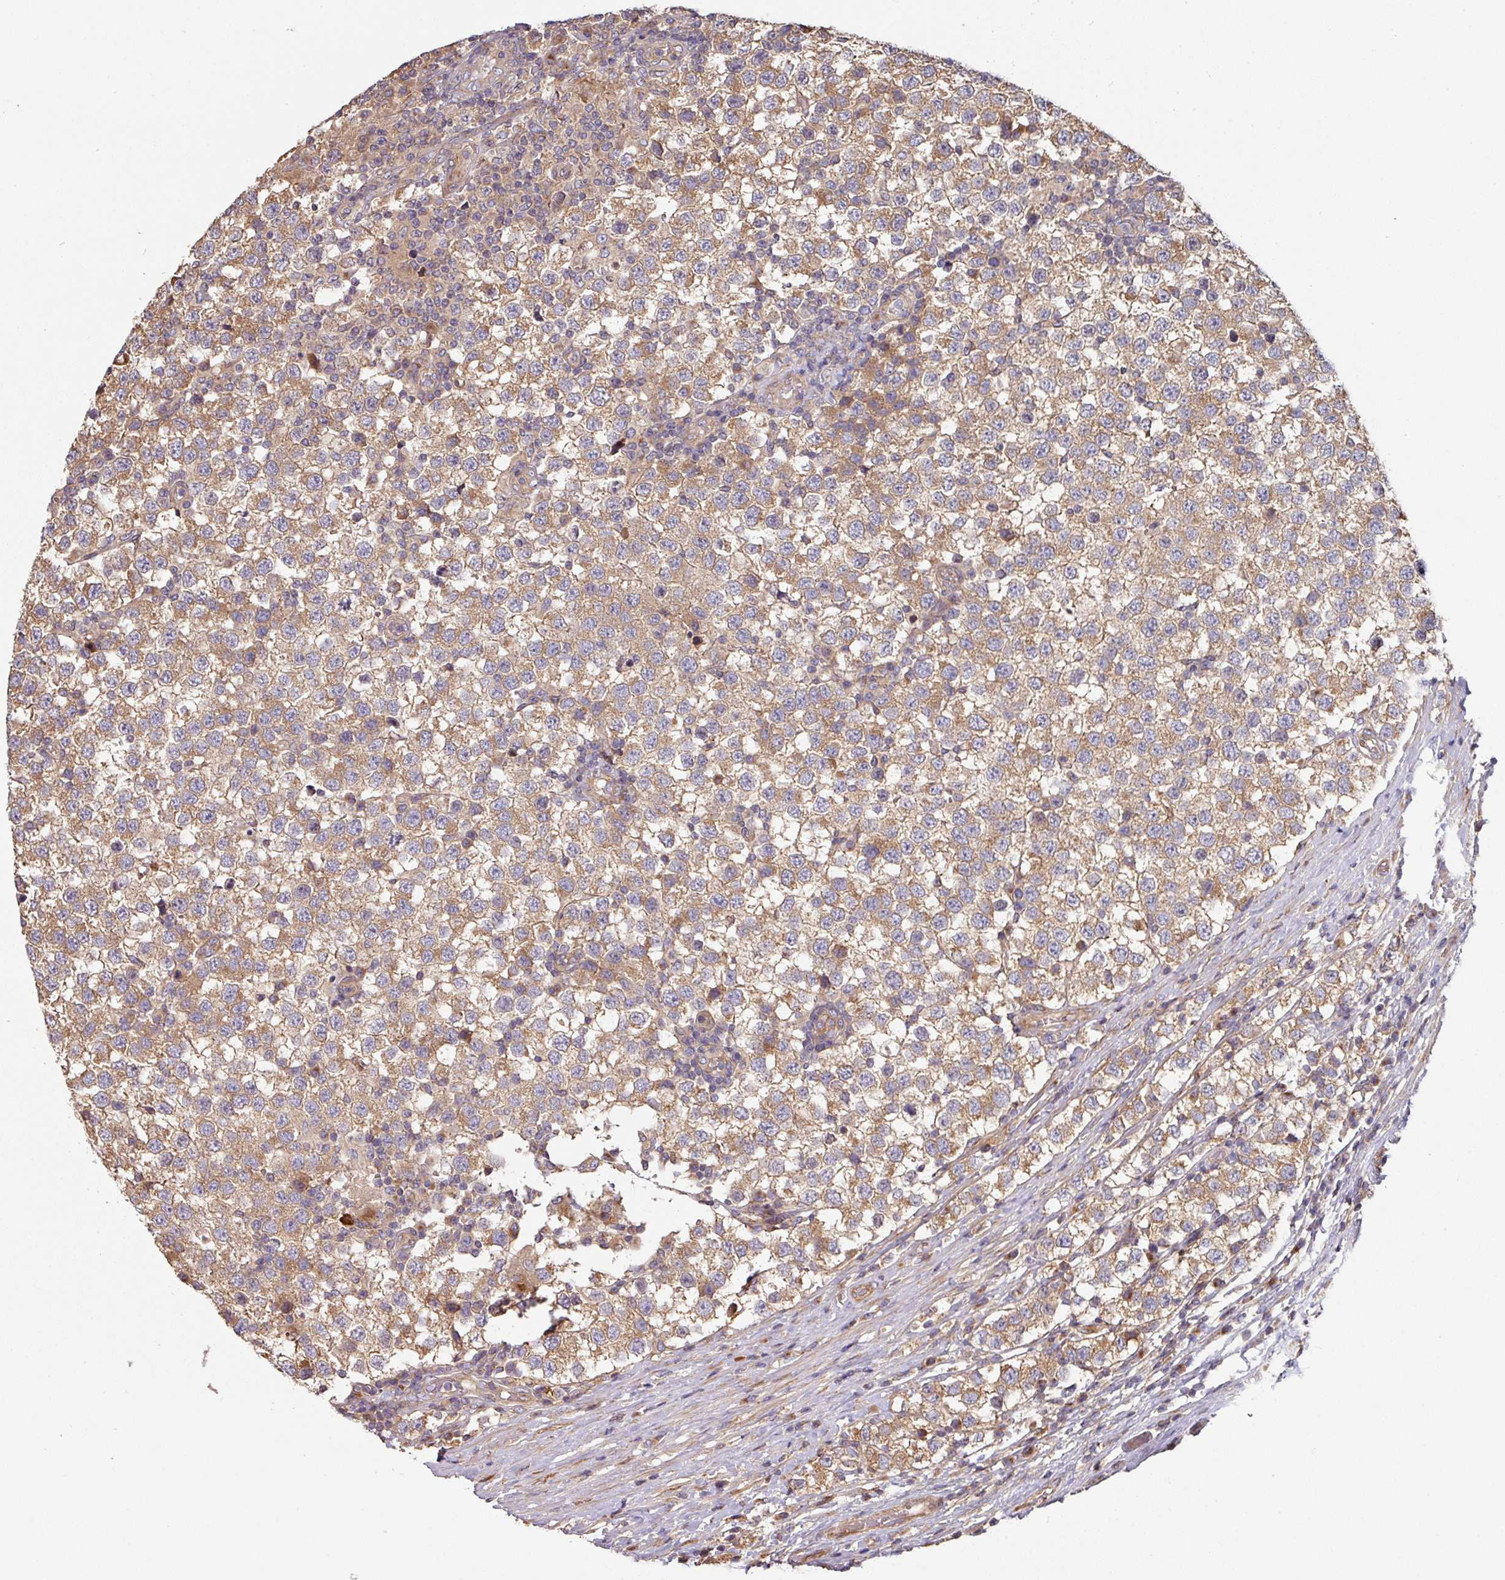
{"staining": {"intensity": "moderate", "quantity": ">75%", "location": "cytoplasmic/membranous"}, "tissue": "testis cancer", "cell_type": "Tumor cells", "image_type": "cancer", "snomed": [{"axis": "morphology", "description": "Seminoma, NOS"}, {"axis": "topography", "description": "Testis"}], "caption": "A brown stain highlights moderate cytoplasmic/membranous expression of a protein in human testis cancer tumor cells.", "gene": "SIK1", "patient": {"sex": "male", "age": 34}}